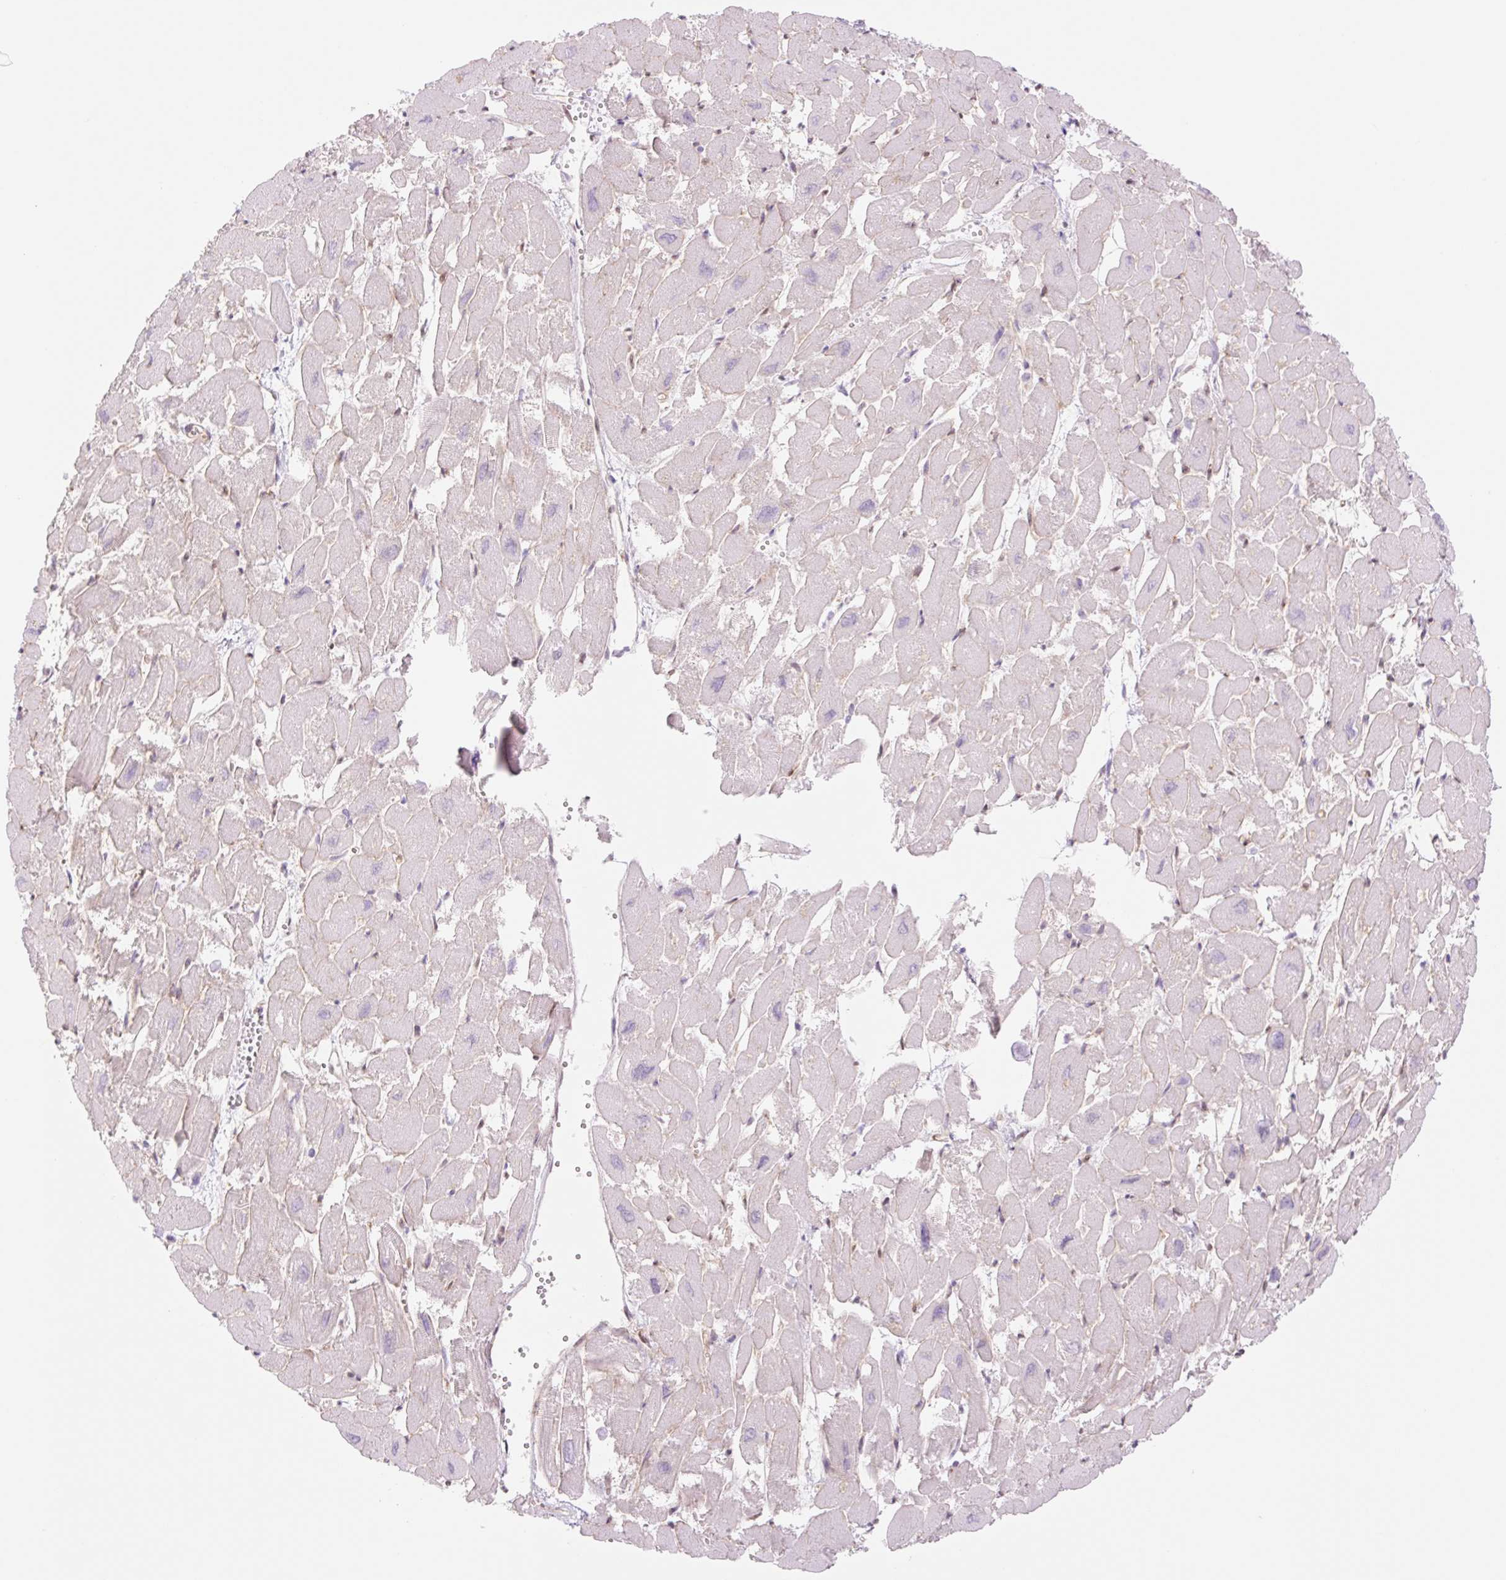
{"staining": {"intensity": "strong", "quantity": "<25%", "location": "nuclear"}, "tissue": "heart muscle", "cell_type": "Cardiomyocytes", "image_type": "normal", "snomed": [{"axis": "morphology", "description": "Normal tissue, NOS"}, {"axis": "topography", "description": "Heart"}], "caption": "Immunohistochemical staining of benign human heart muscle shows <25% levels of strong nuclear protein positivity in approximately <25% of cardiomyocytes.", "gene": "PRDM11", "patient": {"sex": "male", "age": 54}}